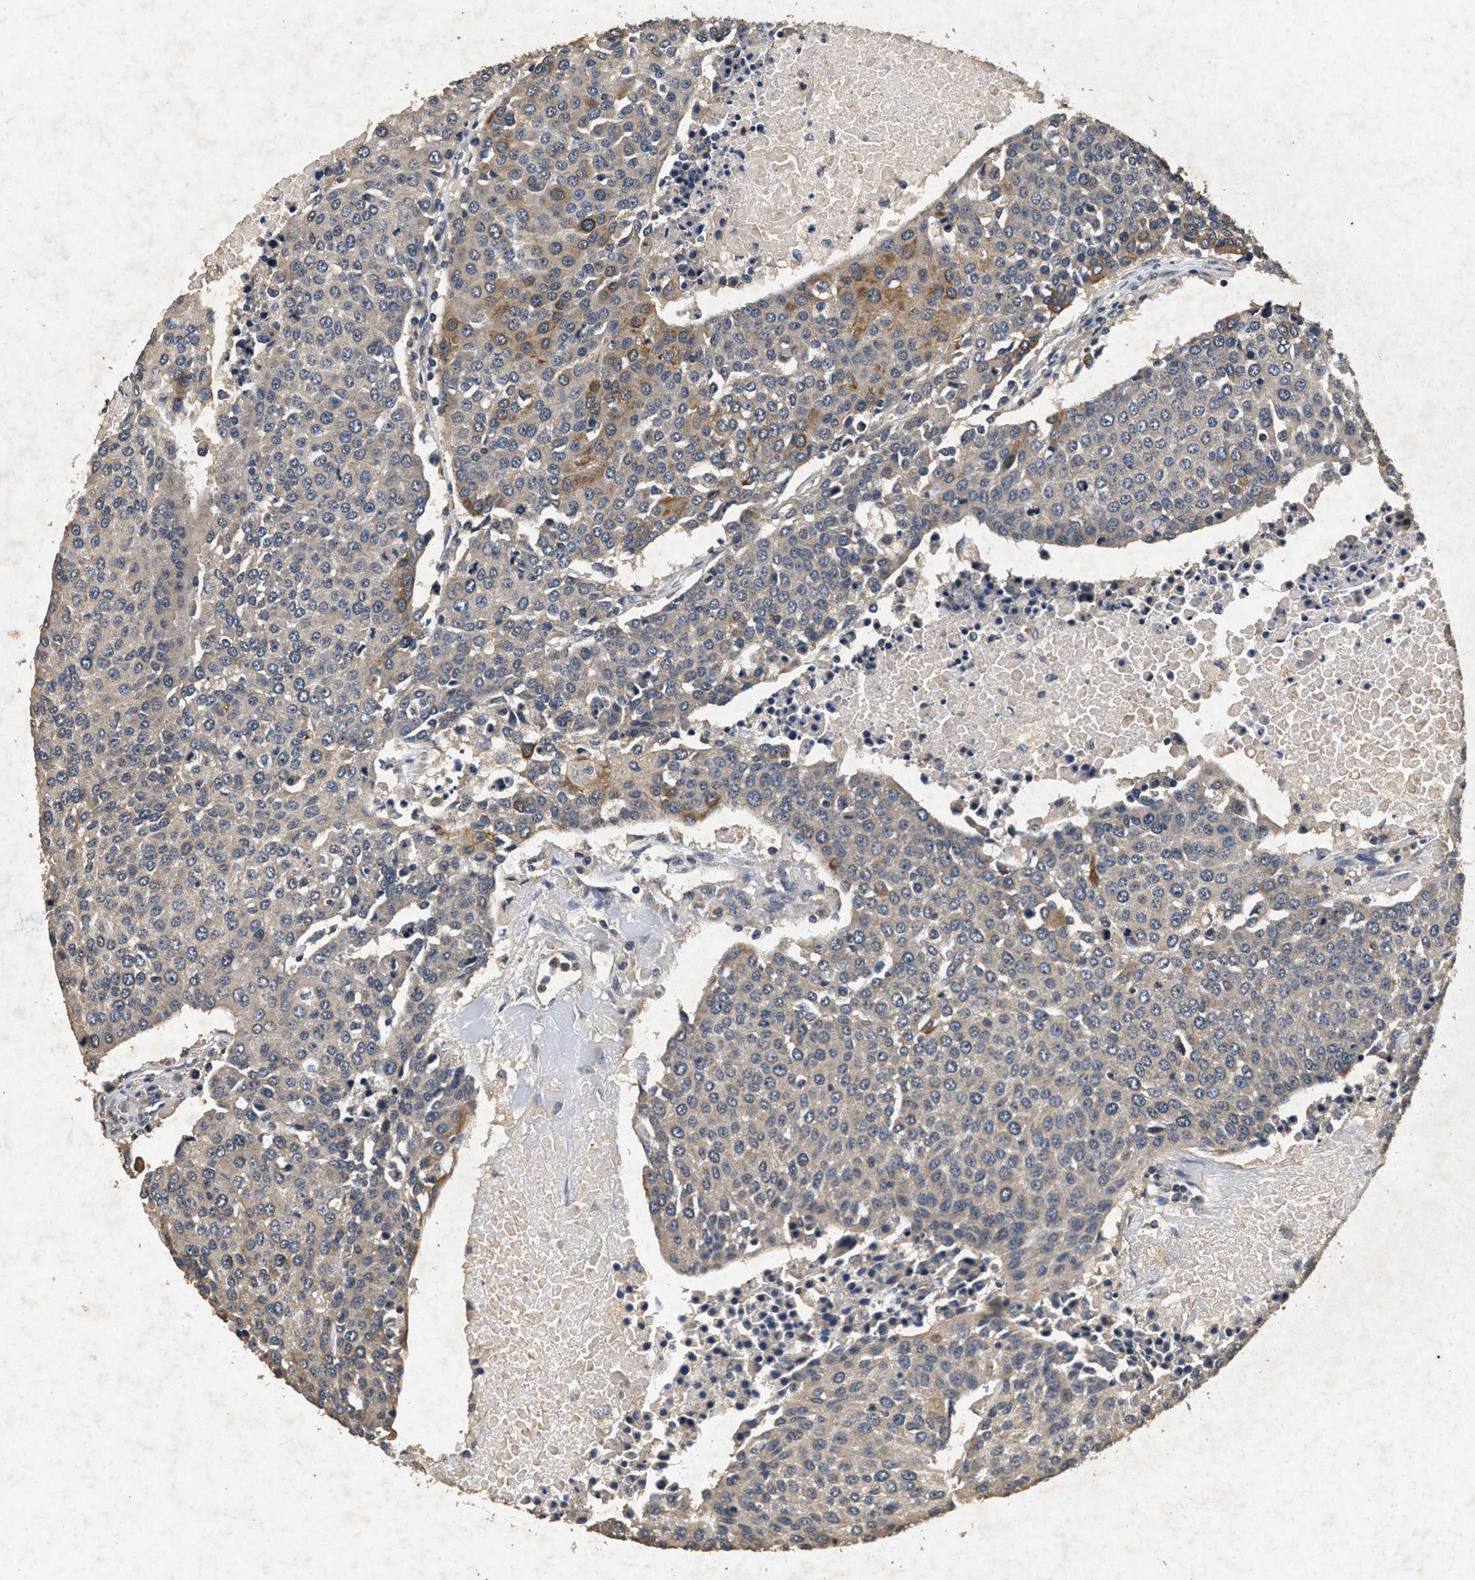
{"staining": {"intensity": "weak", "quantity": "<25%", "location": "cytoplasmic/membranous"}, "tissue": "urothelial cancer", "cell_type": "Tumor cells", "image_type": "cancer", "snomed": [{"axis": "morphology", "description": "Urothelial carcinoma, High grade"}, {"axis": "topography", "description": "Urinary bladder"}], "caption": "High magnification brightfield microscopy of urothelial cancer stained with DAB (3,3'-diaminobenzidine) (brown) and counterstained with hematoxylin (blue): tumor cells show no significant expression. (DAB immunohistochemistry with hematoxylin counter stain).", "gene": "PPP1CC", "patient": {"sex": "female", "age": 85}}